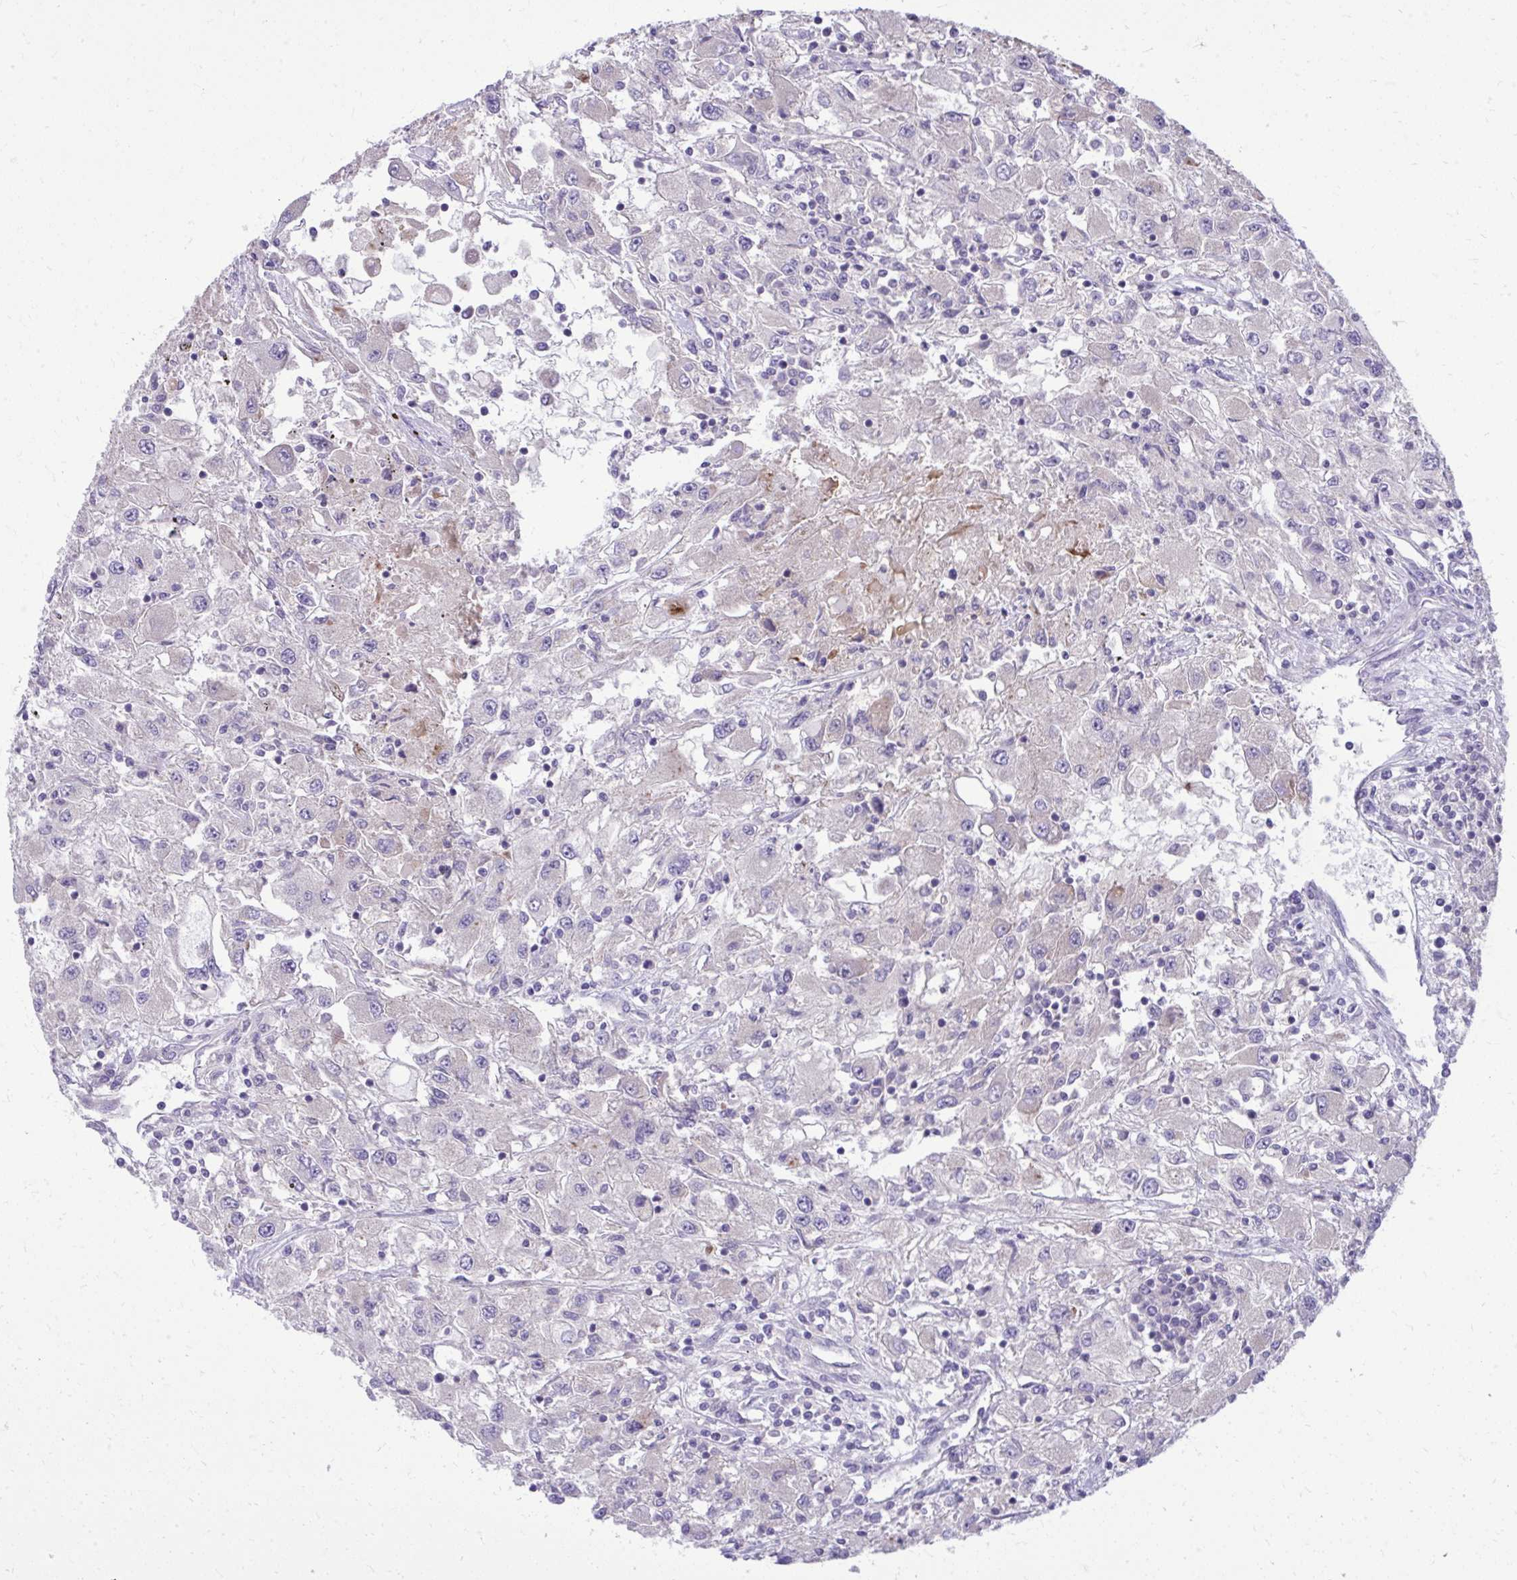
{"staining": {"intensity": "negative", "quantity": "none", "location": "none"}, "tissue": "renal cancer", "cell_type": "Tumor cells", "image_type": "cancer", "snomed": [{"axis": "morphology", "description": "Adenocarcinoma, NOS"}, {"axis": "topography", "description": "Kidney"}], "caption": "The histopathology image reveals no significant expression in tumor cells of renal cancer (adenocarcinoma).", "gene": "DPY19L1", "patient": {"sex": "female", "age": 67}}